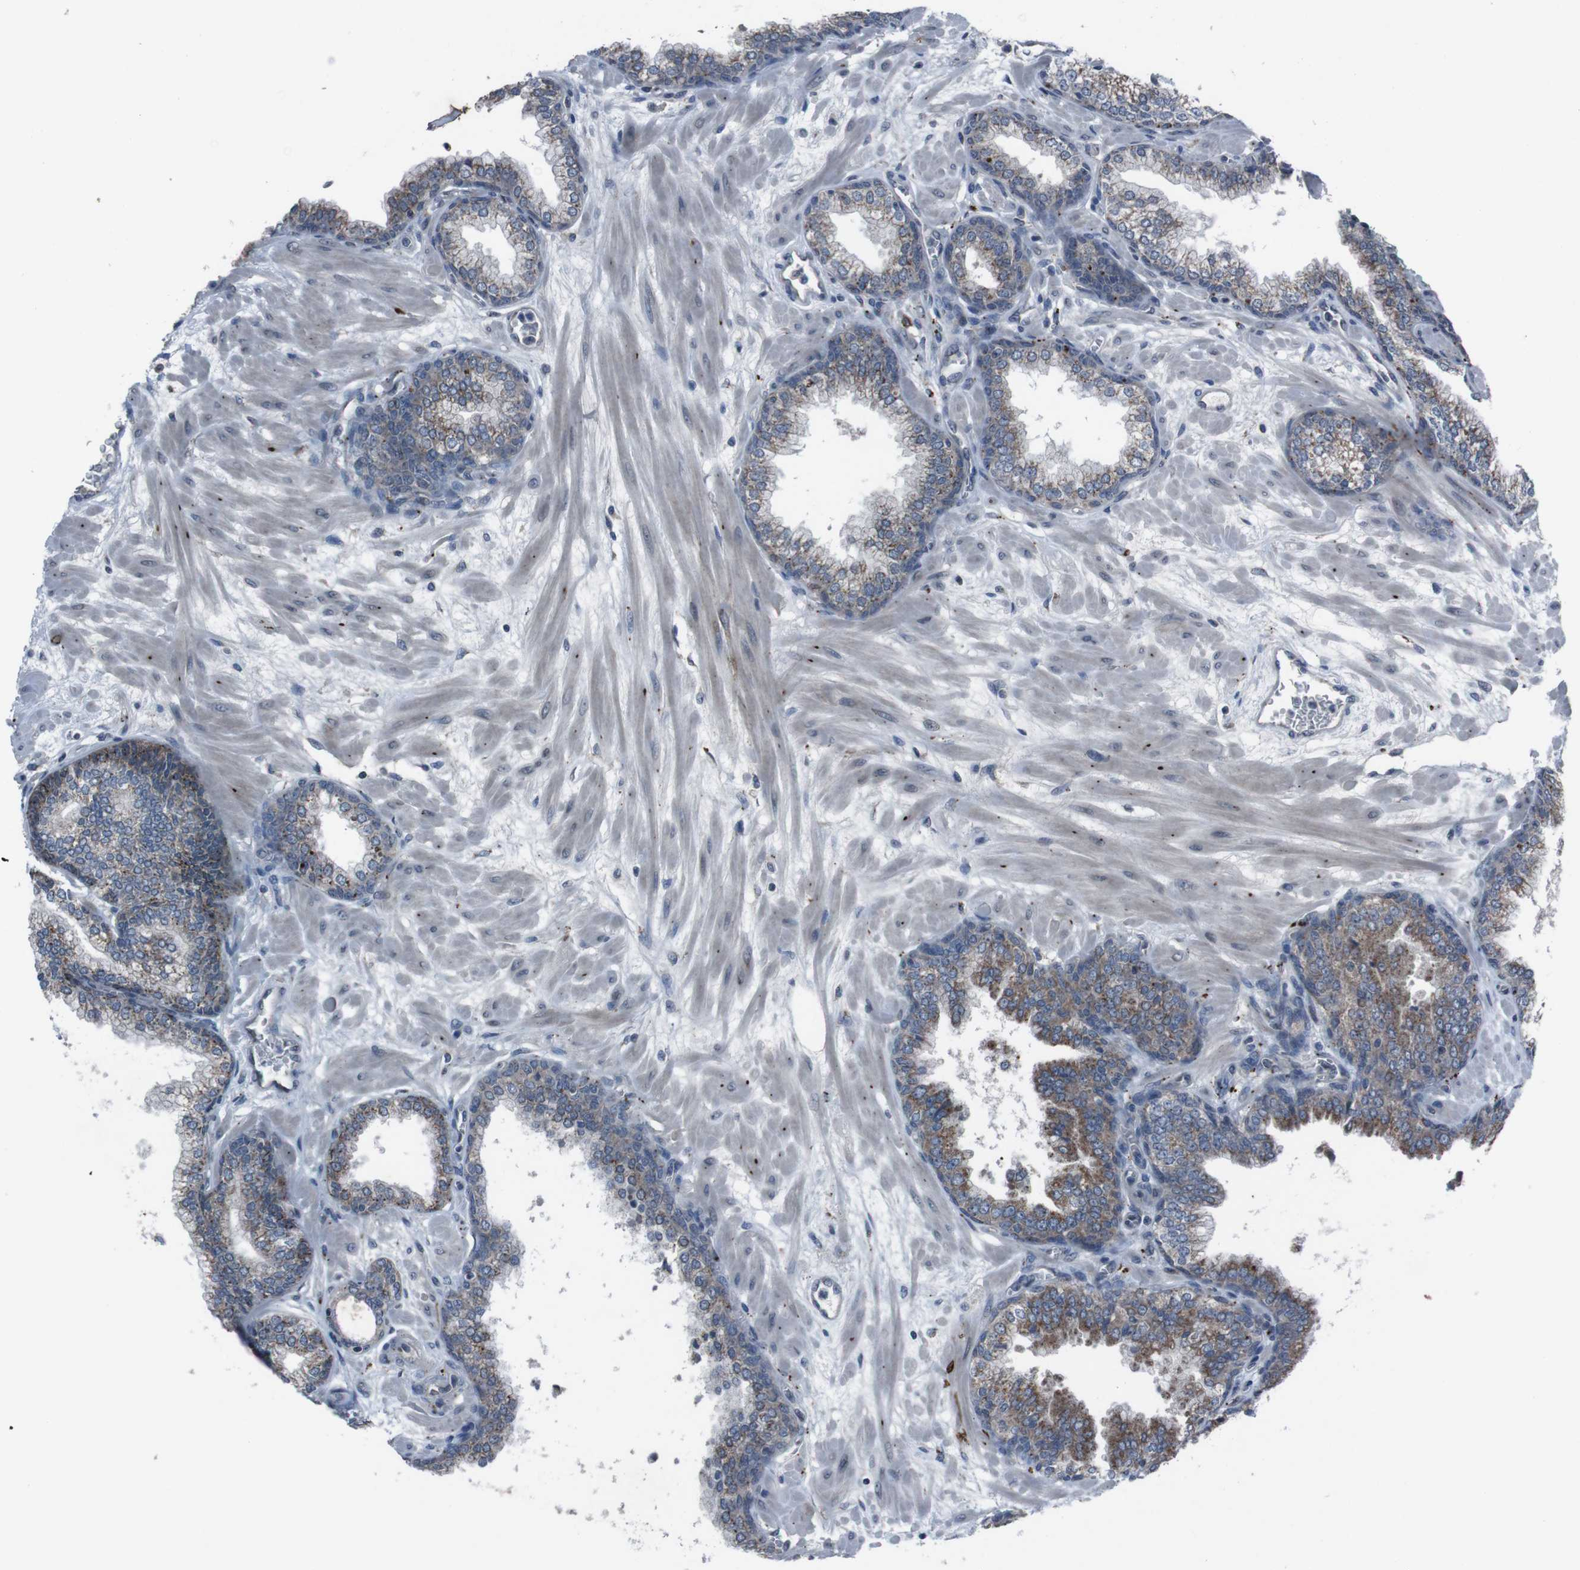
{"staining": {"intensity": "moderate", "quantity": ">75%", "location": "cytoplasmic/membranous"}, "tissue": "prostate", "cell_type": "Glandular cells", "image_type": "normal", "snomed": [{"axis": "morphology", "description": "Normal tissue, NOS"}, {"axis": "morphology", "description": "Urothelial carcinoma, Low grade"}, {"axis": "topography", "description": "Urinary bladder"}, {"axis": "topography", "description": "Prostate"}], "caption": "Moderate cytoplasmic/membranous expression is present in about >75% of glandular cells in normal prostate.", "gene": "EFNA5", "patient": {"sex": "male", "age": 60}}